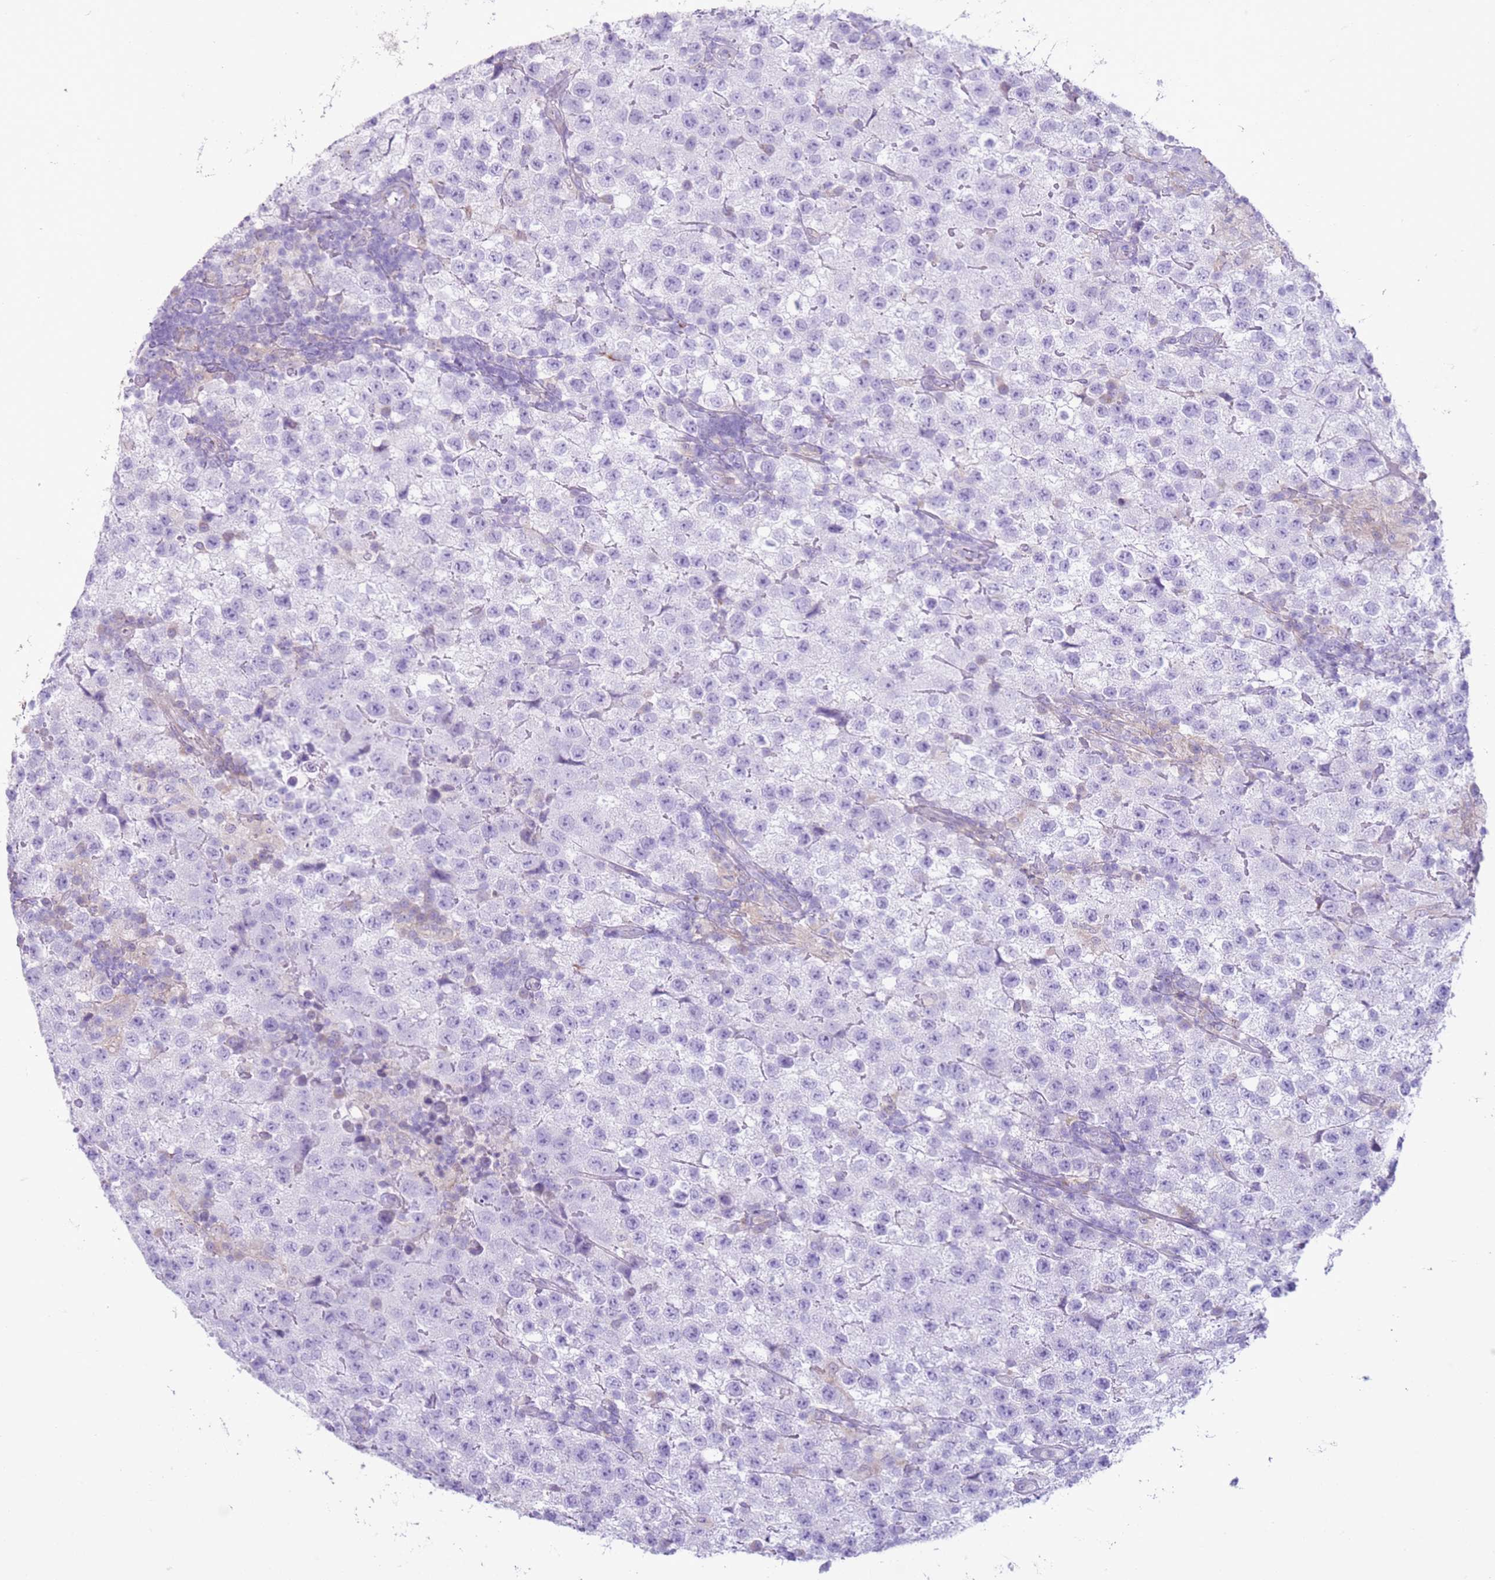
{"staining": {"intensity": "negative", "quantity": "none", "location": "none"}, "tissue": "testis cancer", "cell_type": "Tumor cells", "image_type": "cancer", "snomed": [{"axis": "morphology", "description": "Seminoma, NOS"}, {"axis": "morphology", "description": "Carcinoma, Embryonal, NOS"}, {"axis": "topography", "description": "Testis"}], "caption": "The IHC image has no significant expression in tumor cells of testis cancer (embryonal carcinoma) tissue. (Brightfield microscopy of DAB immunohistochemistry at high magnification).", "gene": "OAF", "patient": {"sex": "male", "age": 41}}